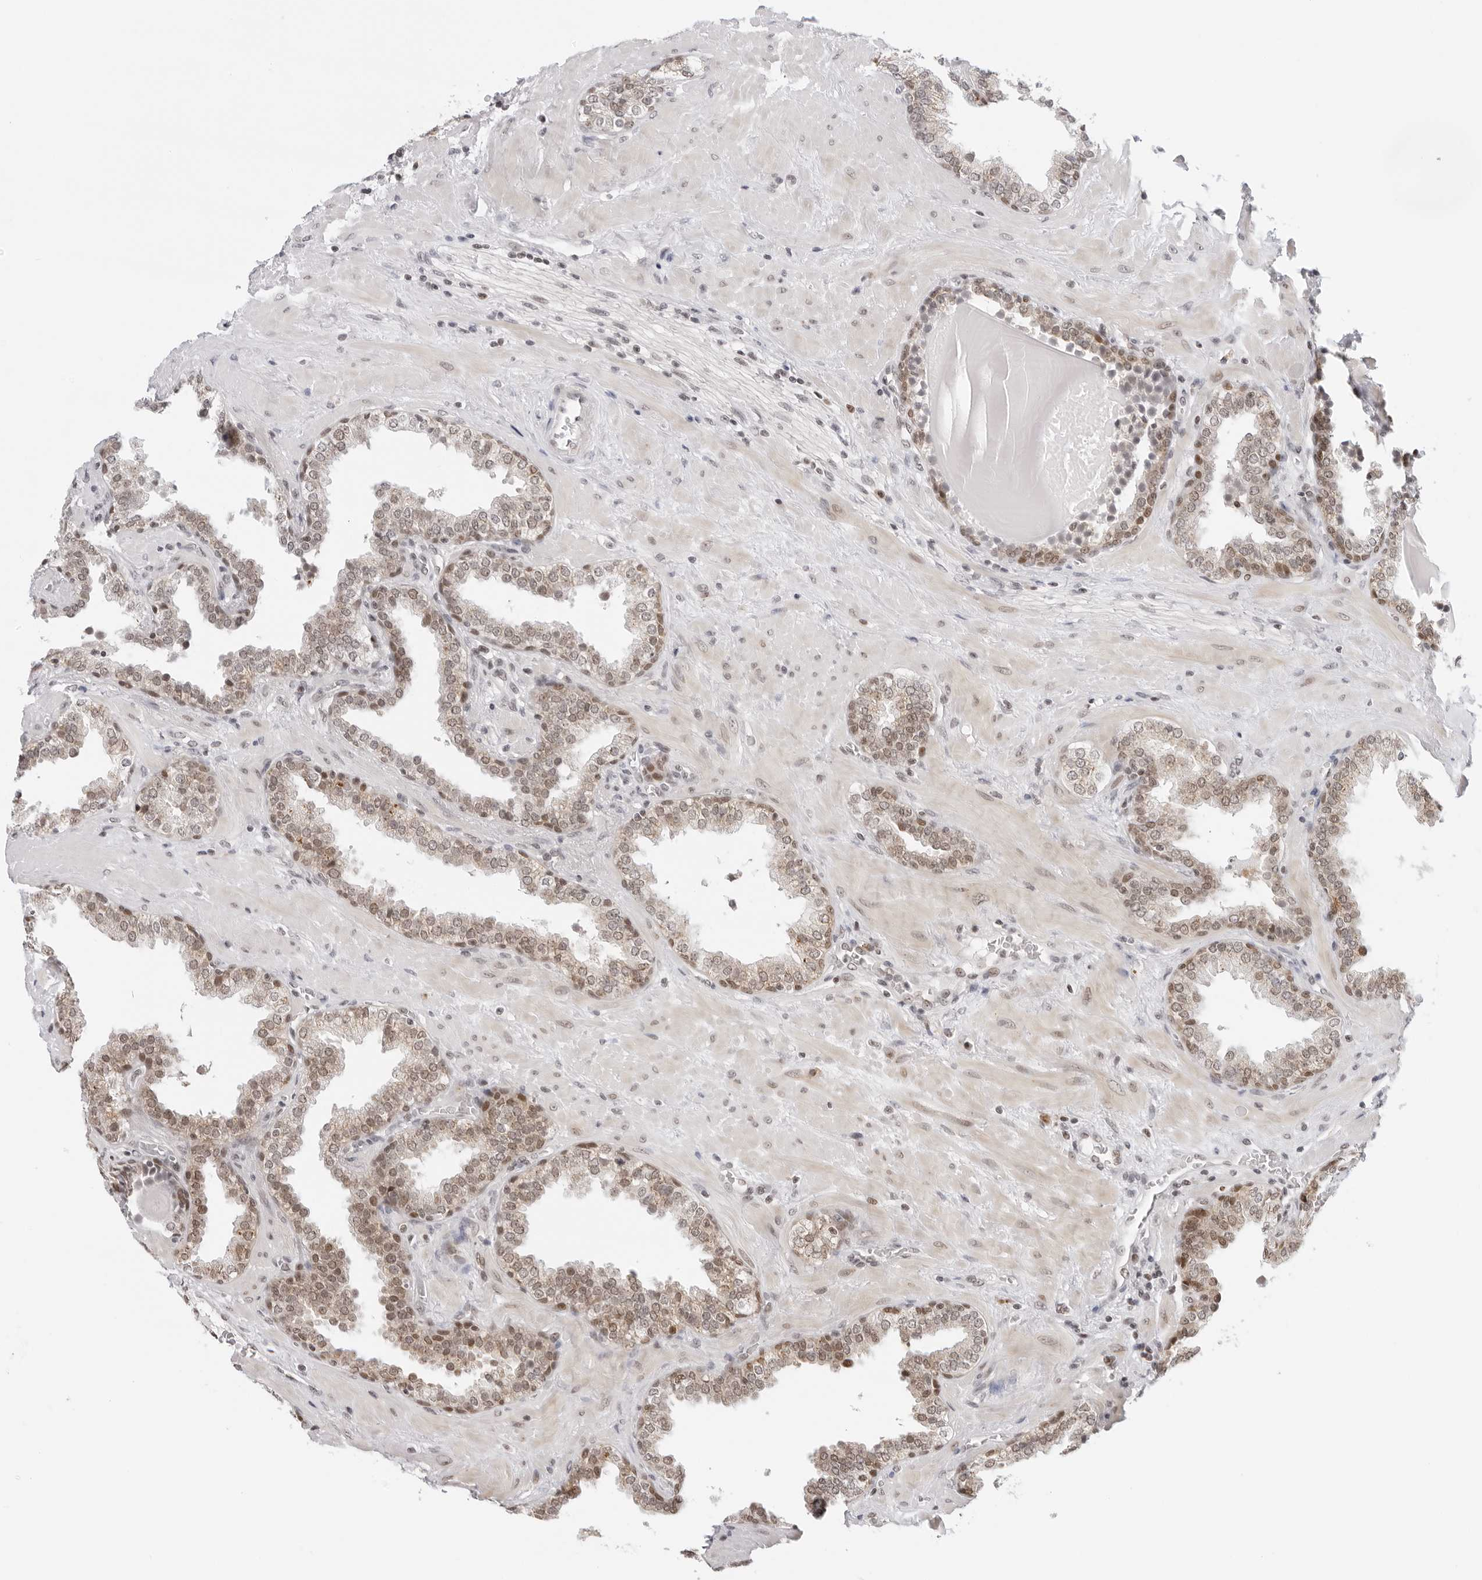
{"staining": {"intensity": "moderate", "quantity": "25%-75%", "location": "cytoplasmic/membranous,nuclear"}, "tissue": "prostate", "cell_type": "Glandular cells", "image_type": "normal", "snomed": [{"axis": "morphology", "description": "Normal tissue, NOS"}, {"axis": "topography", "description": "Prostate"}], "caption": "Protein staining of unremarkable prostate displays moderate cytoplasmic/membranous,nuclear staining in approximately 25%-75% of glandular cells.", "gene": "MSH6", "patient": {"sex": "male", "age": 51}}